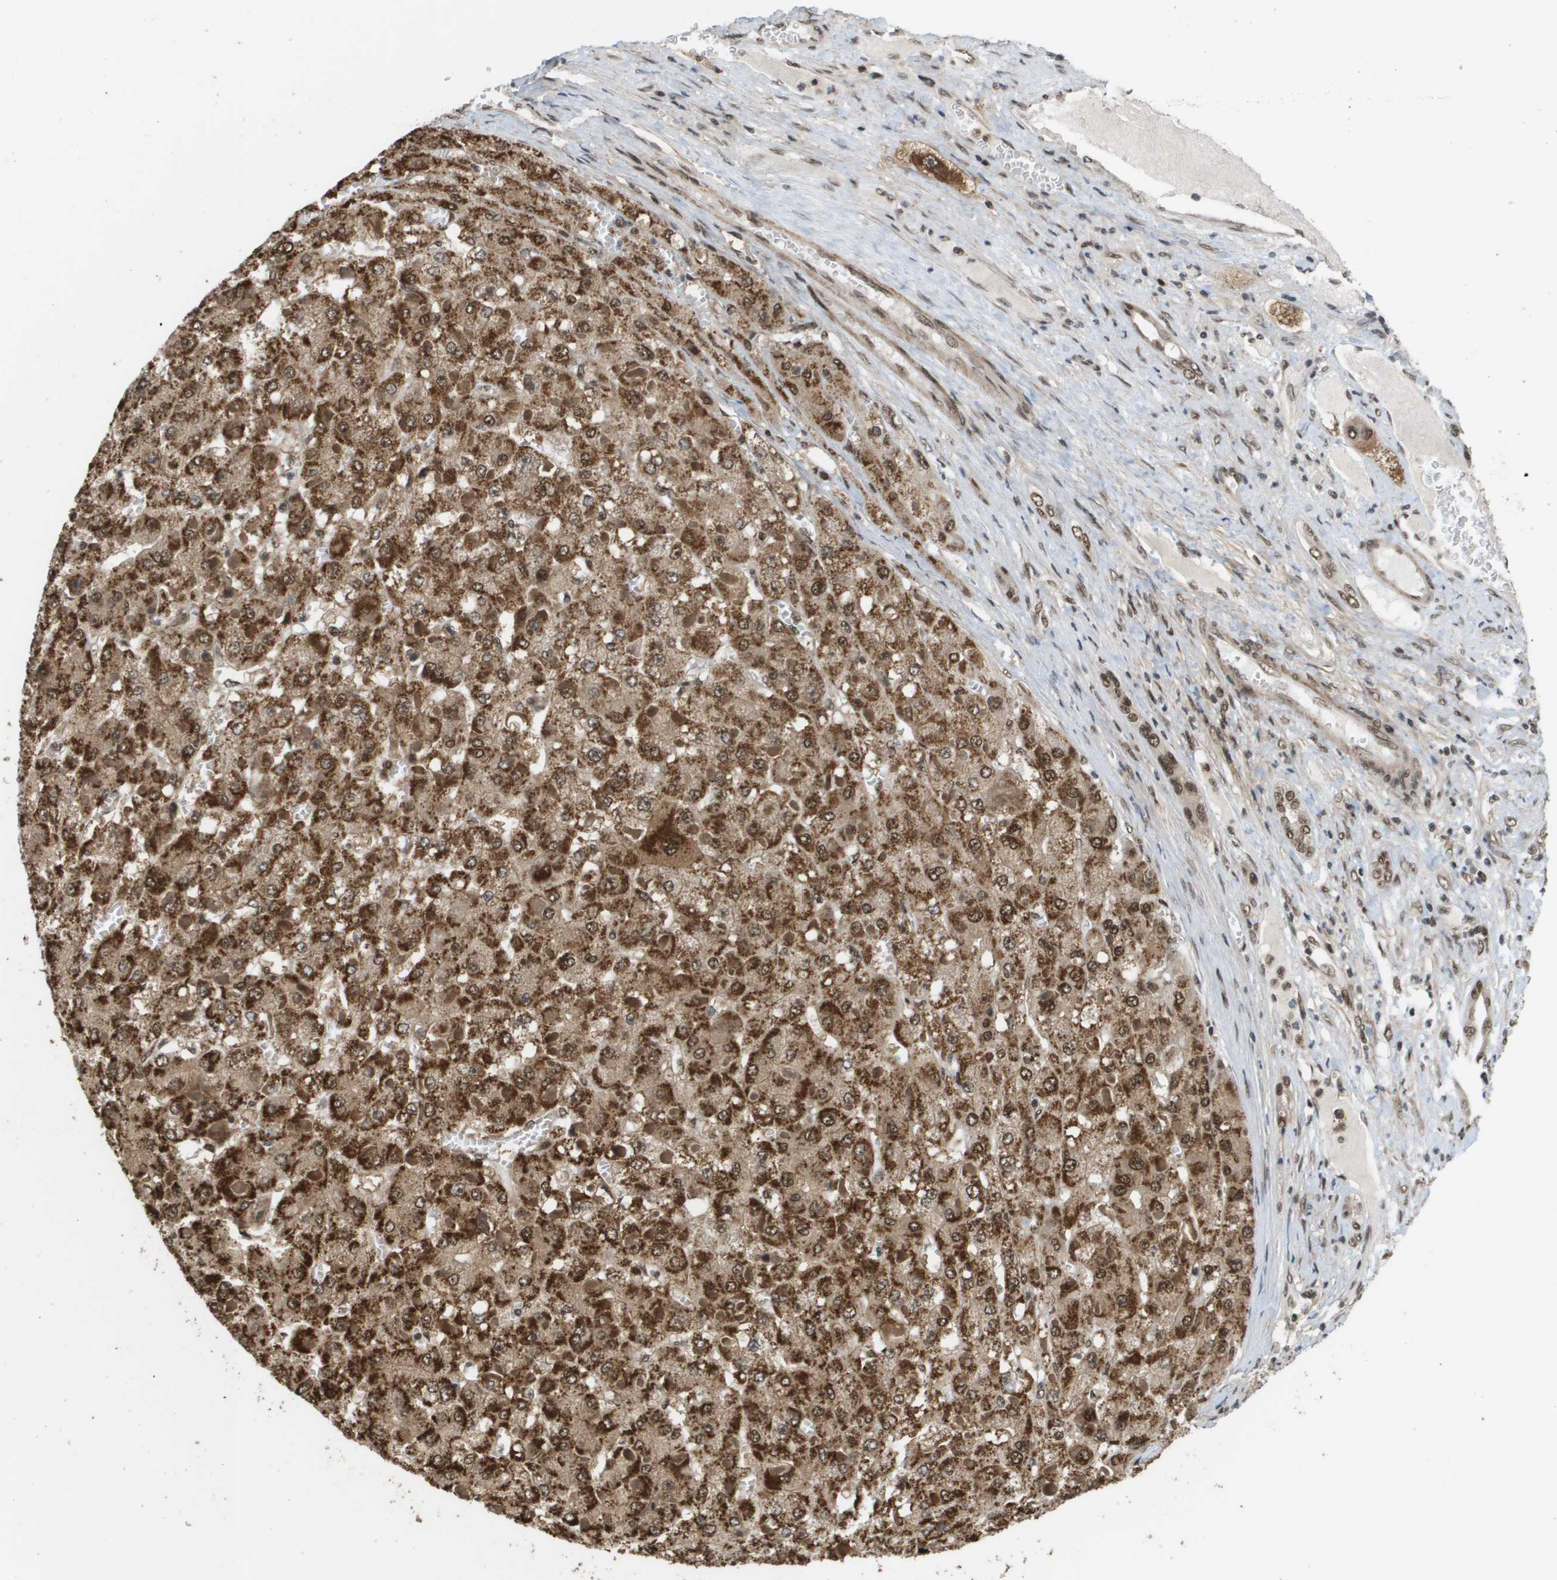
{"staining": {"intensity": "strong", "quantity": ">75%", "location": "cytoplasmic/membranous,nuclear"}, "tissue": "liver cancer", "cell_type": "Tumor cells", "image_type": "cancer", "snomed": [{"axis": "morphology", "description": "Carcinoma, Hepatocellular, NOS"}, {"axis": "topography", "description": "Liver"}], "caption": "An immunohistochemistry (IHC) micrograph of tumor tissue is shown. Protein staining in brown labels strong cytoplasmic/membranous and nuclear positivity in liver cancer within tumor cells.", "gene": "PRCC", "patient": {"sex": "female", "age": 73}}